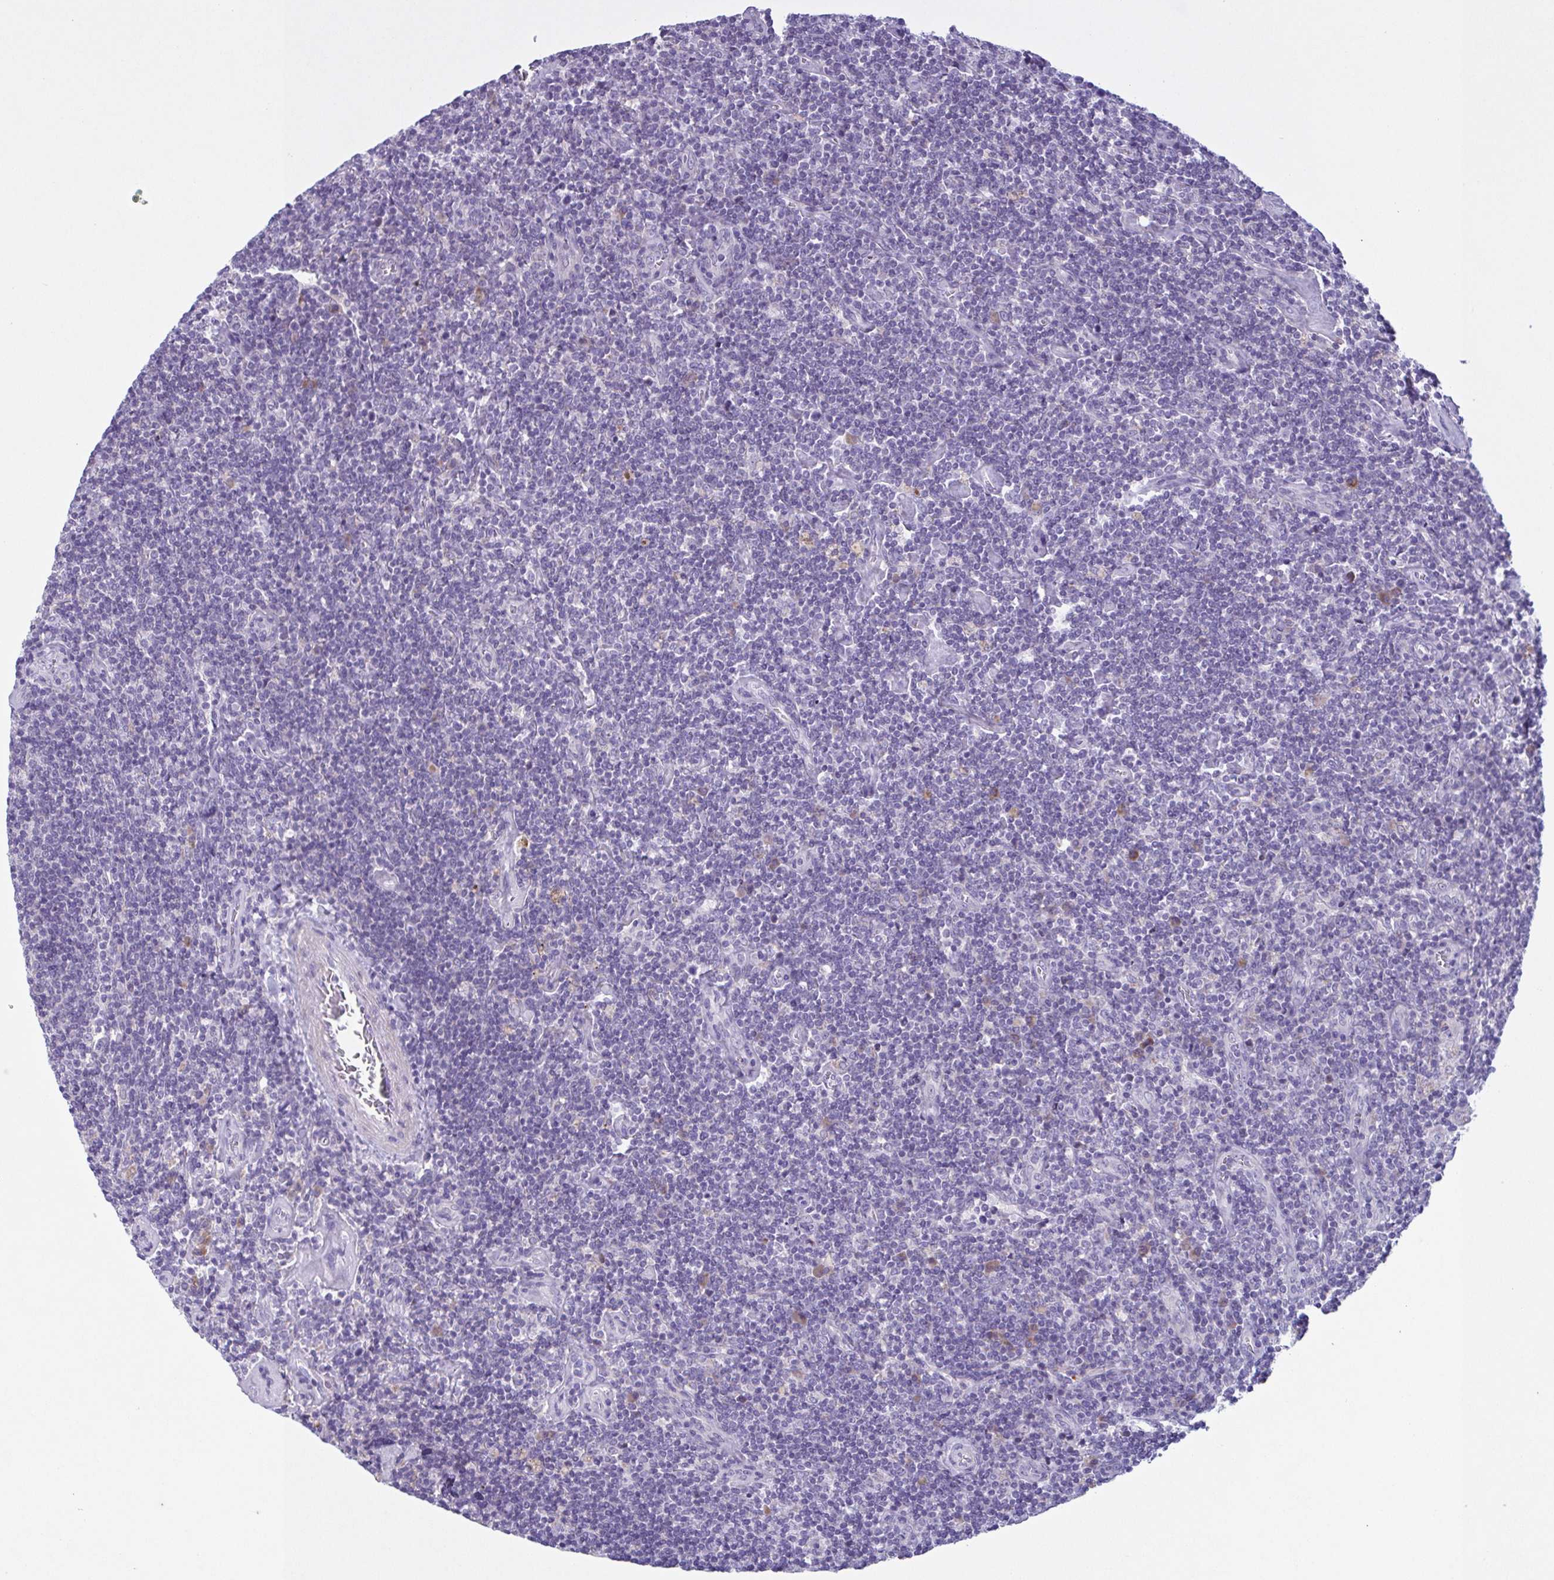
{"staining": {"intensity": "negative", "quantity": "none", "location": "none"}, "tissue": "lymphoma", "cell_type": "Tumor cells", "image_type": "cancer", "snomed": [{"axis": "morphology", "description": "Hodgkin's disease, NOS"}, {"axis": "topography", "description": "Lymph node"}], "caption": "Immunohistochemistry (IHC) photomicrograph of Hodgkin's disease stained for a protein (brown), which reveals no staining in tumor cells. (Immunohistochemistry, brightfield microscopy, high magnification).", "gene": "F13B", "patient": {"sex": "male", "age": 40}}